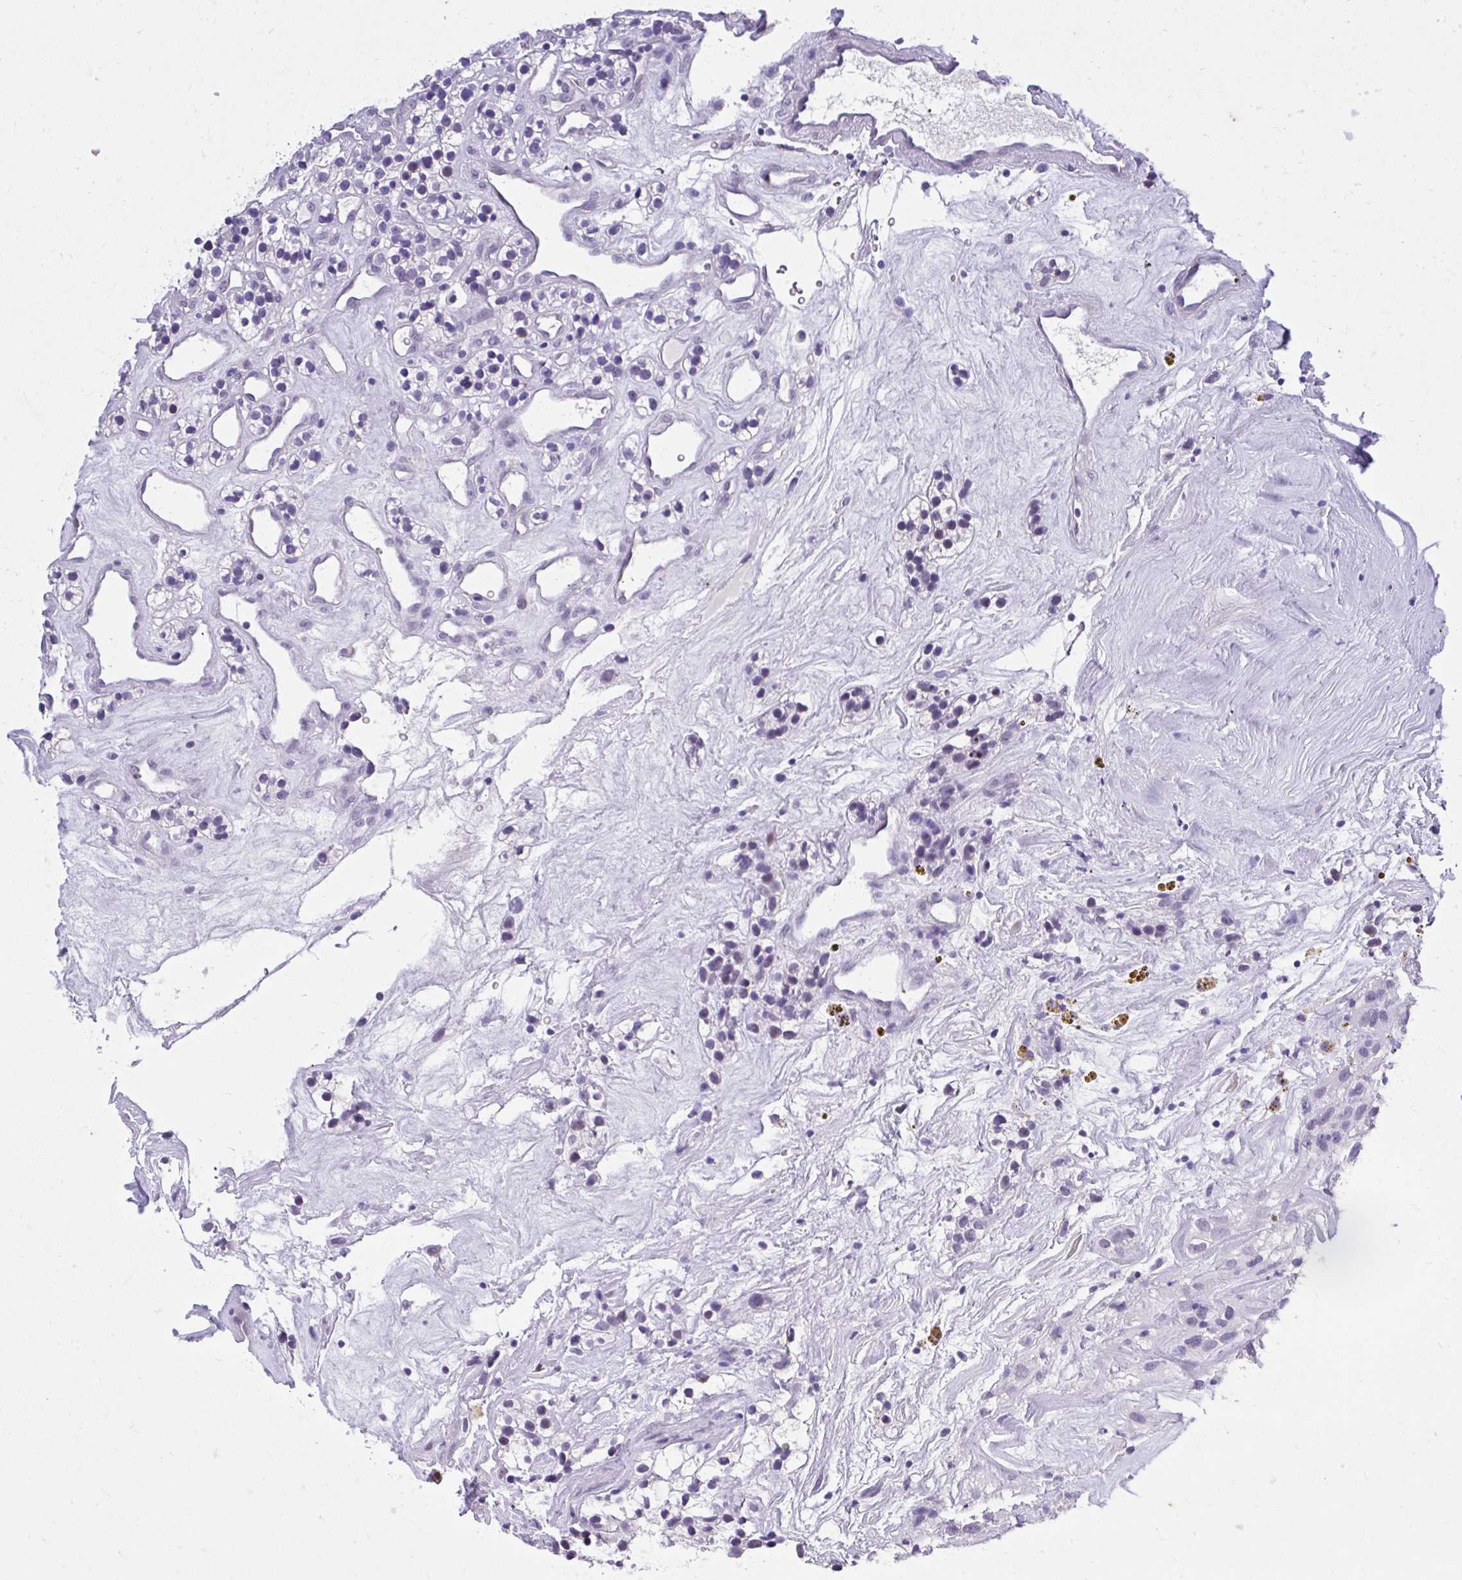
{"staining": {"intensity": "negative", "quantity": "none", "location": "none"}, "tissue": "renal cancer", "cell_type": "Tumor cells", "image_type": "cancer", "snomed": [{"axis": "morphology", "description": "Adenocarcinoma, NOS"}, {"axis": "topography", "description": "Kidney"}], "caption": "The immunohistochemistry photomicrograph has no significant expression in tumor cells of renal cancer tissue.", "gene": "KLK1", "patient": {"sex": "female", "age": 57}}